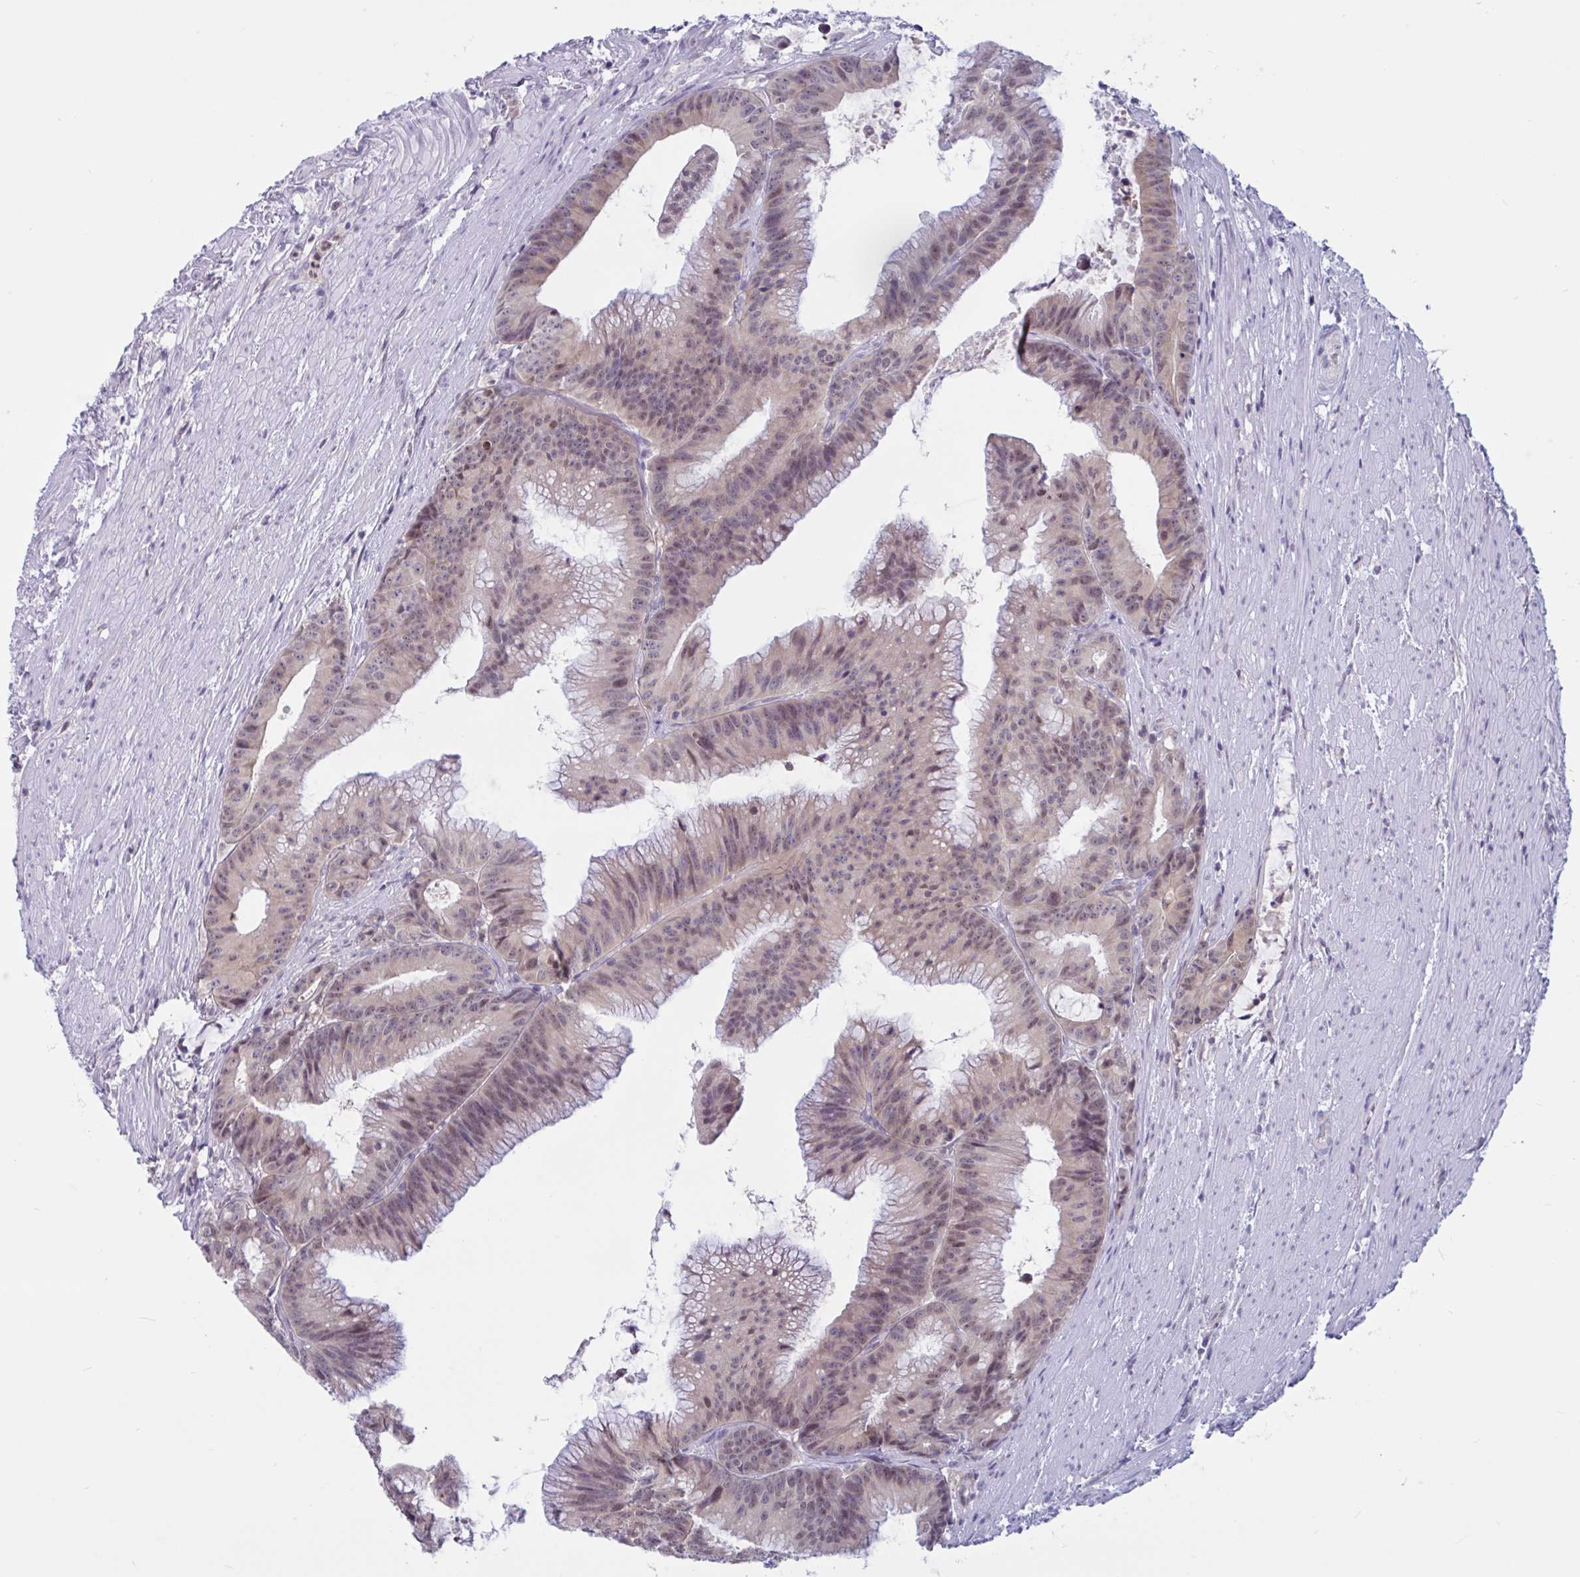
{"staining": {"intensity": "weak", "quantity": ">75%", "location": "nuclear"}, "tissue": "colorectal cancer", "cell_type": "Tumor cells", "image_type": "cancer", "snomed": [{"axis": "morphology", "description": "Adenocarcinoma, NOS"}, {"axis": "topography", "description": "Colon"}], "caption": "Human colorectal cancer stained with a brown dye shows weak nuclear positive expression in approximately >75% of tumor cells.", "gene": "TSN", "patient": {"sex": "female", "age": 78}}